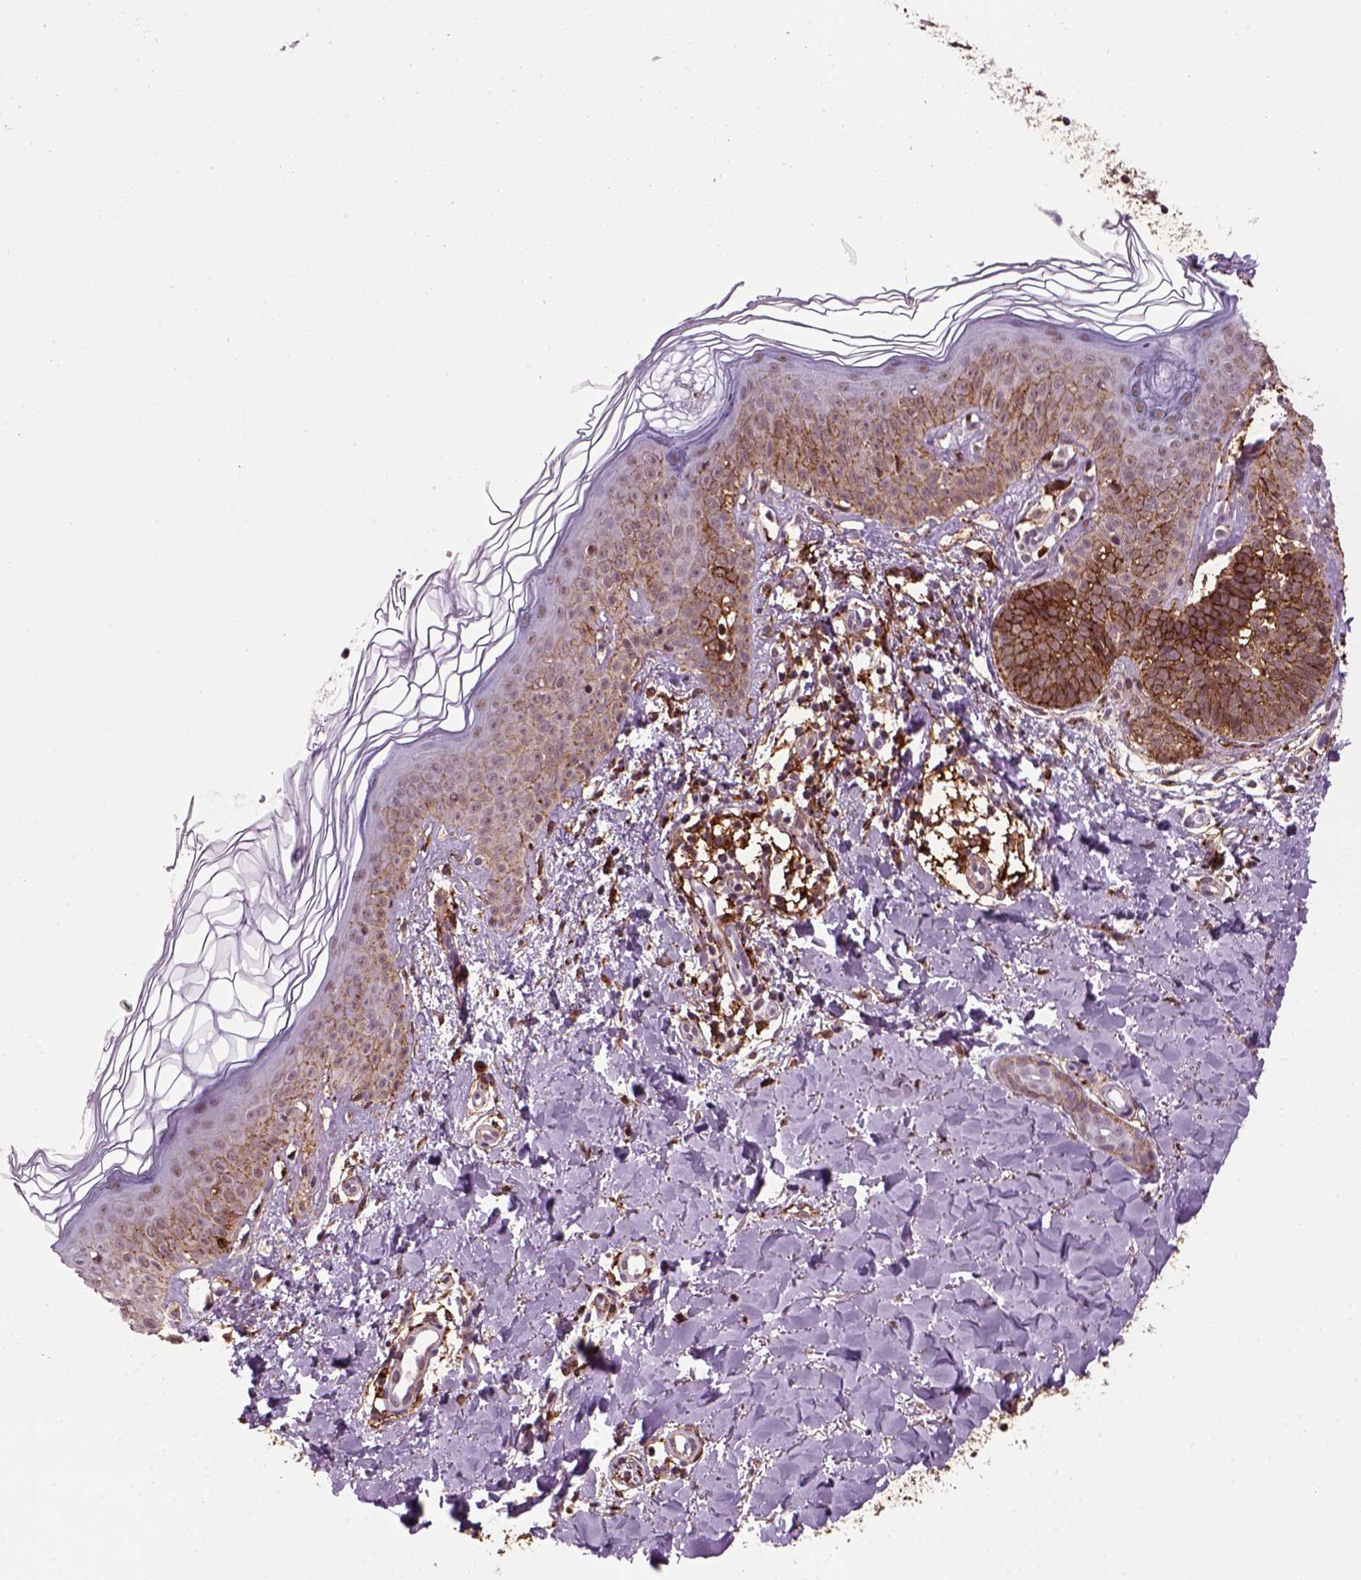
{"staining": {"intensity": "strong", "quantity": "25%-75%", "location": "cytoplasmic/membranous"}, "tissue": "skin cancer", "cell_type": "Tumor cells", "image_type": "cancer", "snomed": [{"axis": "morphology", "description": "Basal cell carcinoma"}, {"axis": "topography", "description": "Skin"}], "caption": "Basal cell carcinoma (skin) stained with IHC shows strong cytoplasmic/membranous staining in about 25%-75% of tumor cells.", "gene": "MARCKS", "patient": {"sex": "female", "age": 51}}